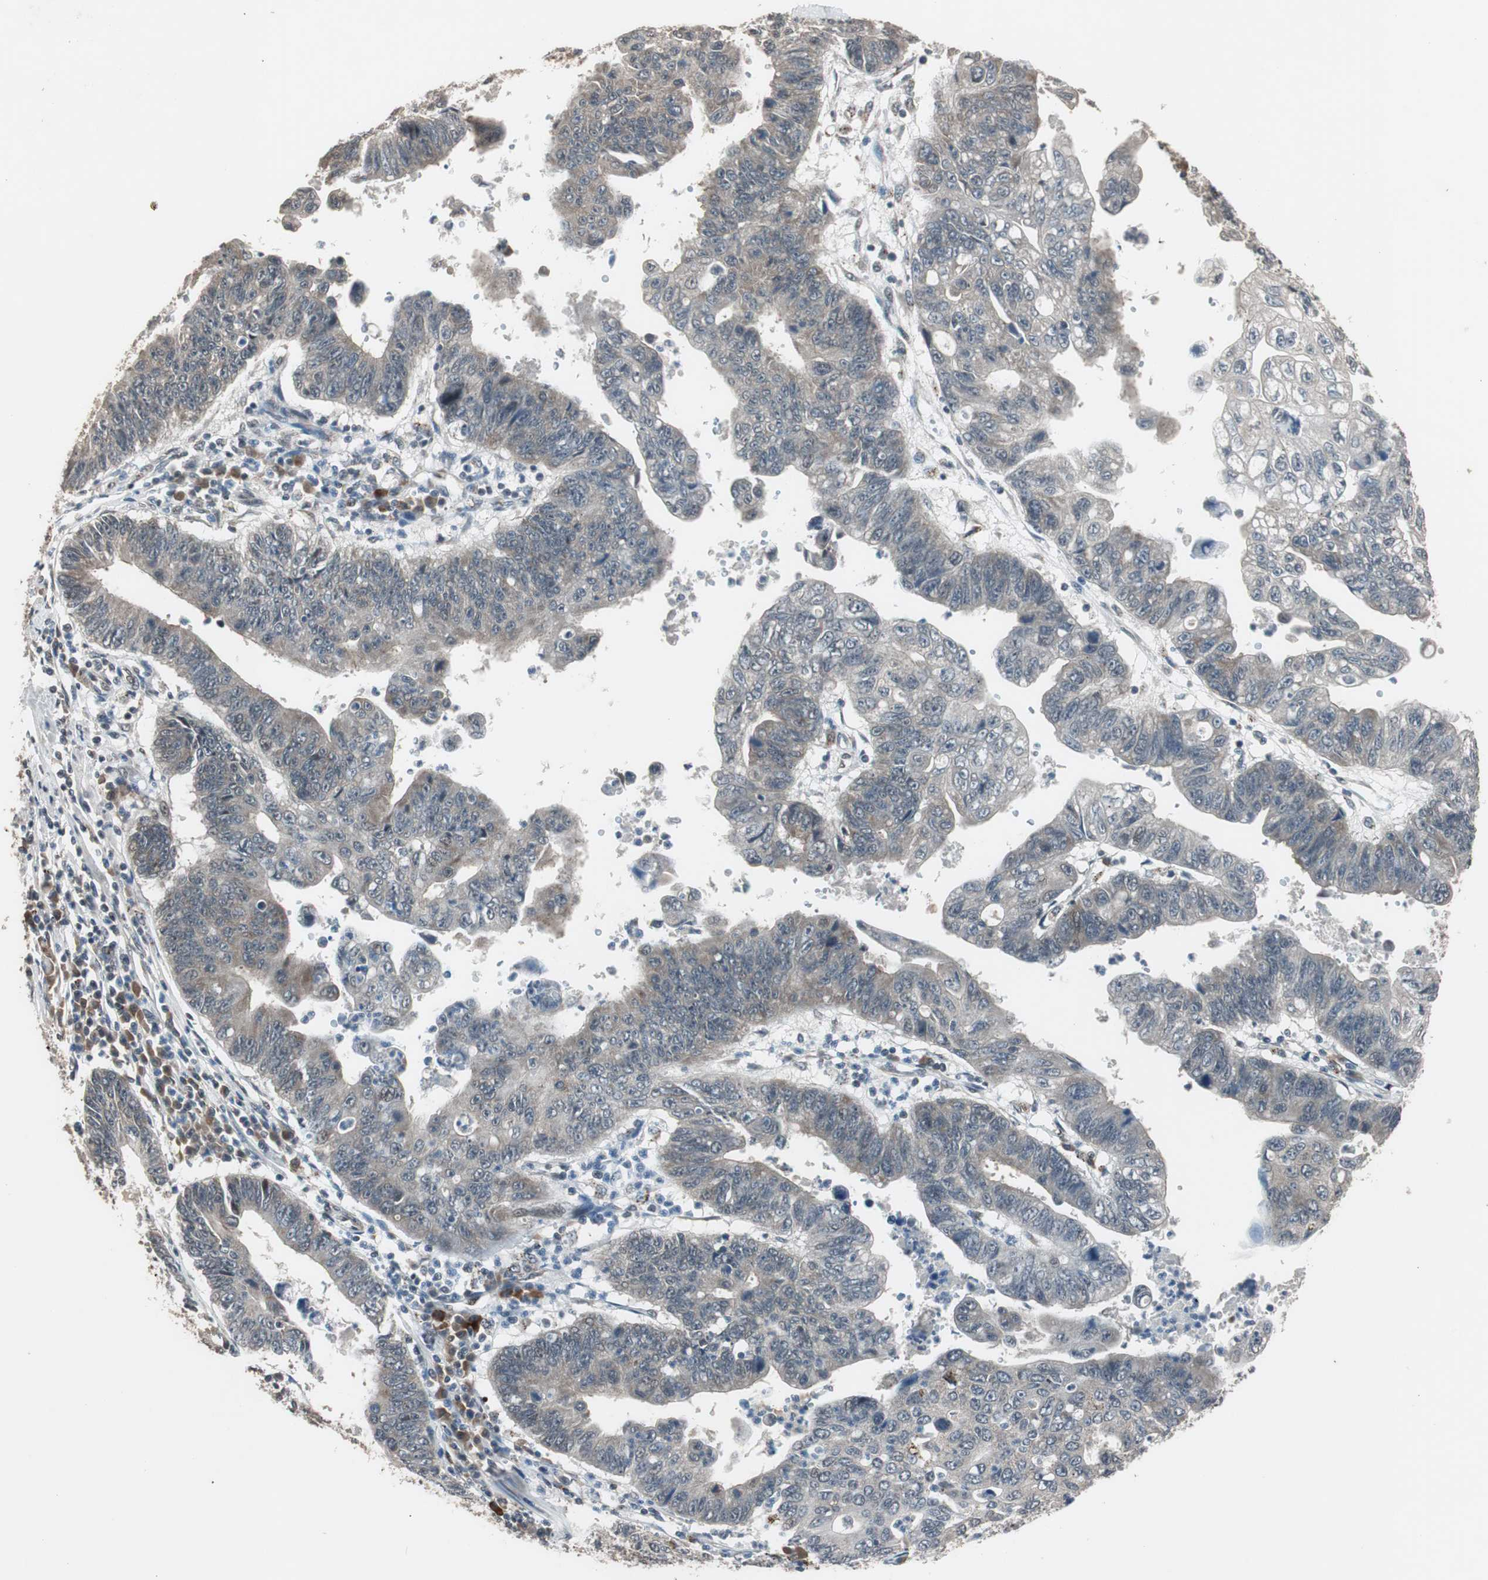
{"staining": {"intensity": "moderate", "quantity": "25%-75%", "location": "cytoplasmic/membranous"}, "tissue": "stomach cancer", "cell_type": "Tumor cells", "image_type": "cancer", "snomed": [{"axis": "morphology", "description": "Adenocarcinoma, NOS"}, {"axis": "topography", "description": "Stomach"}], "caption": "Immunohistochemical staining of stomach cancer demonstrates medium levels of moderate cytoplasmic/membranous expression in about 25%-75% of tumor cells. Using DAB (brown) and hematoxylin (blue) stains, captured at high magnification using brightfield microscopy.", "gene": "BOLA1", "patient": {"sex": "male", "age": 59}}